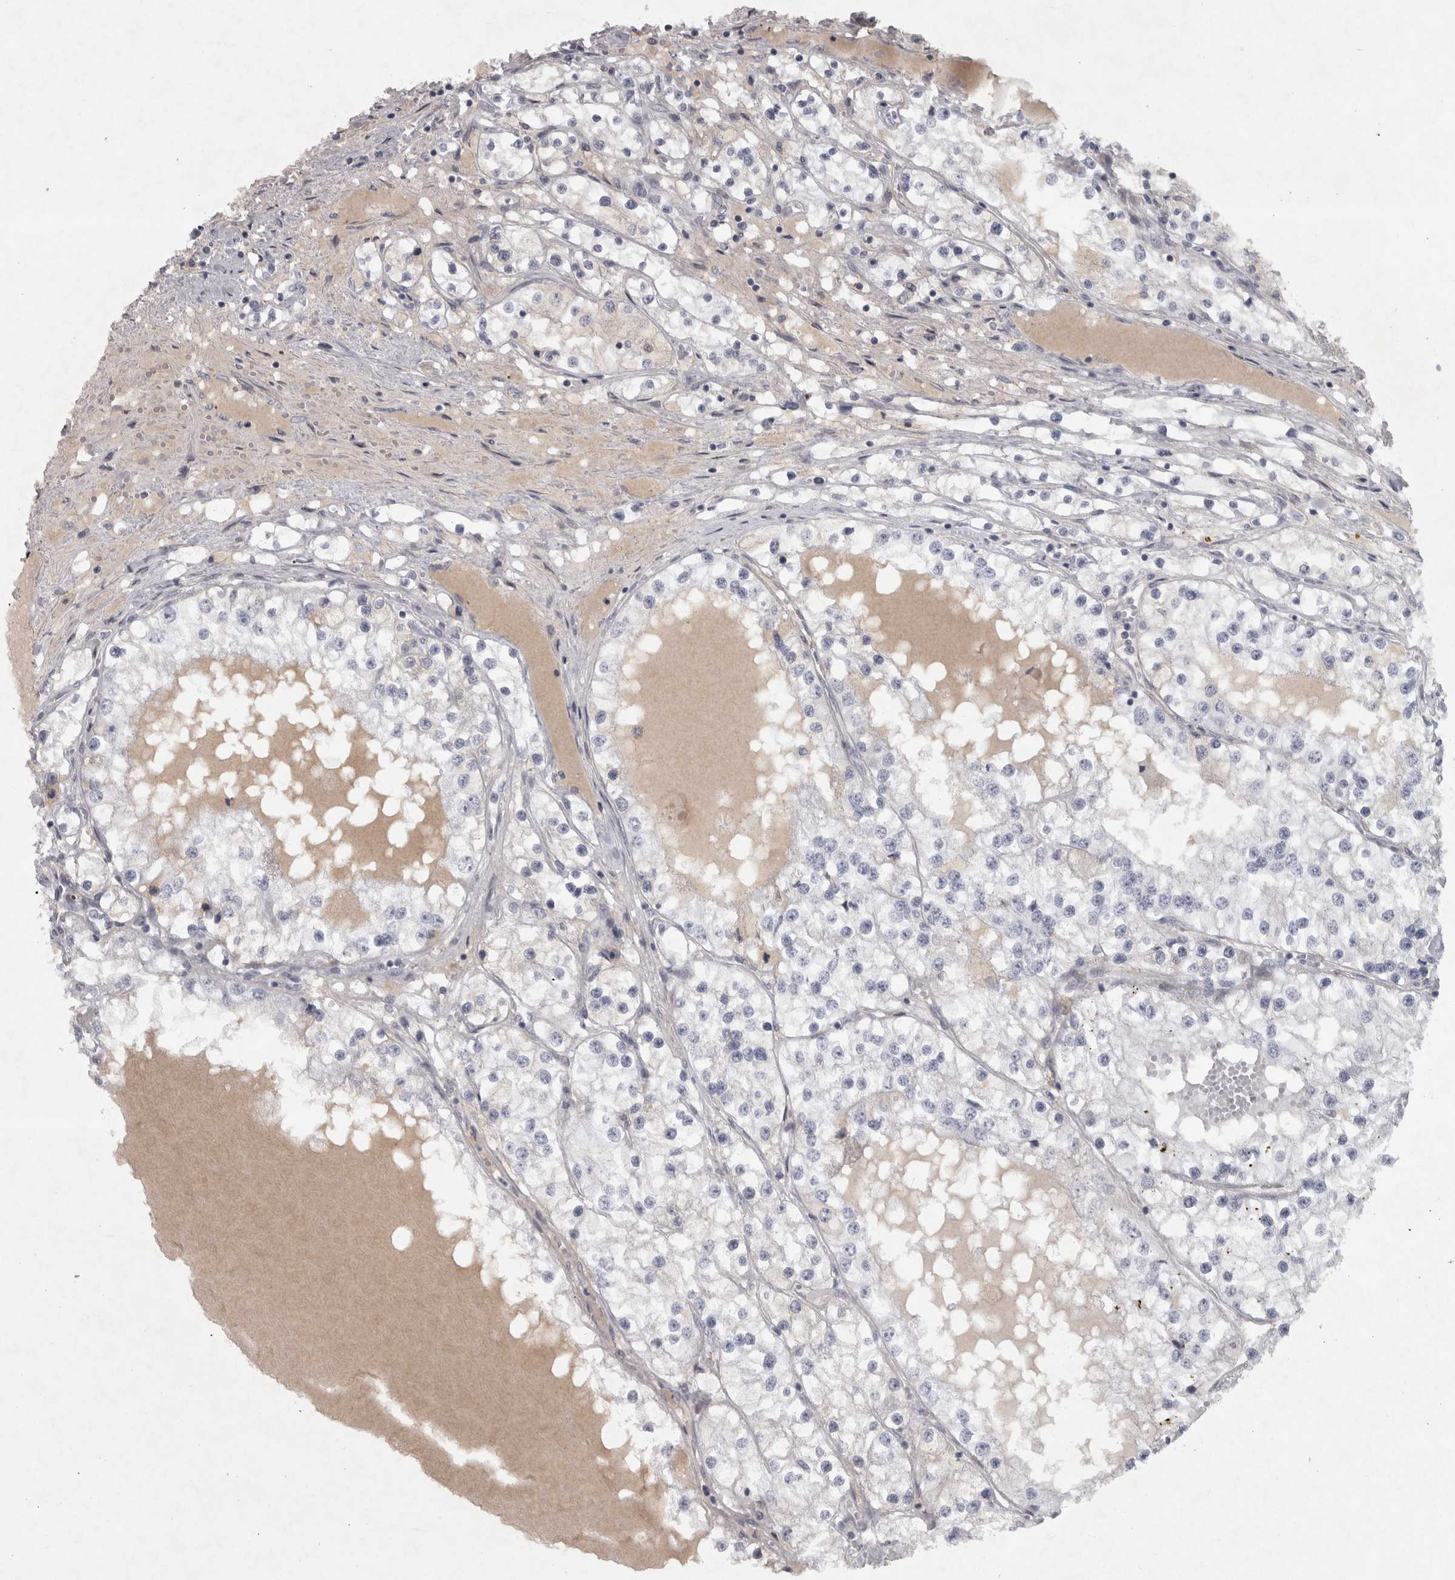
{"staining": {"intensity": "negative", "quantity": "none", "location": "none"}, "tissue": "renal cancer", "cell_type": "Tumor cells", "image_type": "cancer", "snomed": [{"axis": "morphology", "description": "Adenocarcinoma, NOS"}, {"axis": "topography", "description": "Kidney"}], "caption": "This is a photomicrograph of IHC staining of renal cancer (adenocarcinoma), which shows no positivity in tumor cells. (DAB immunohistochemistry (IHC) visualized using brightfield microscopy, high magnification).", "gene": "PPP1R12B", "patient": {"sex": "male", "age": 68}}